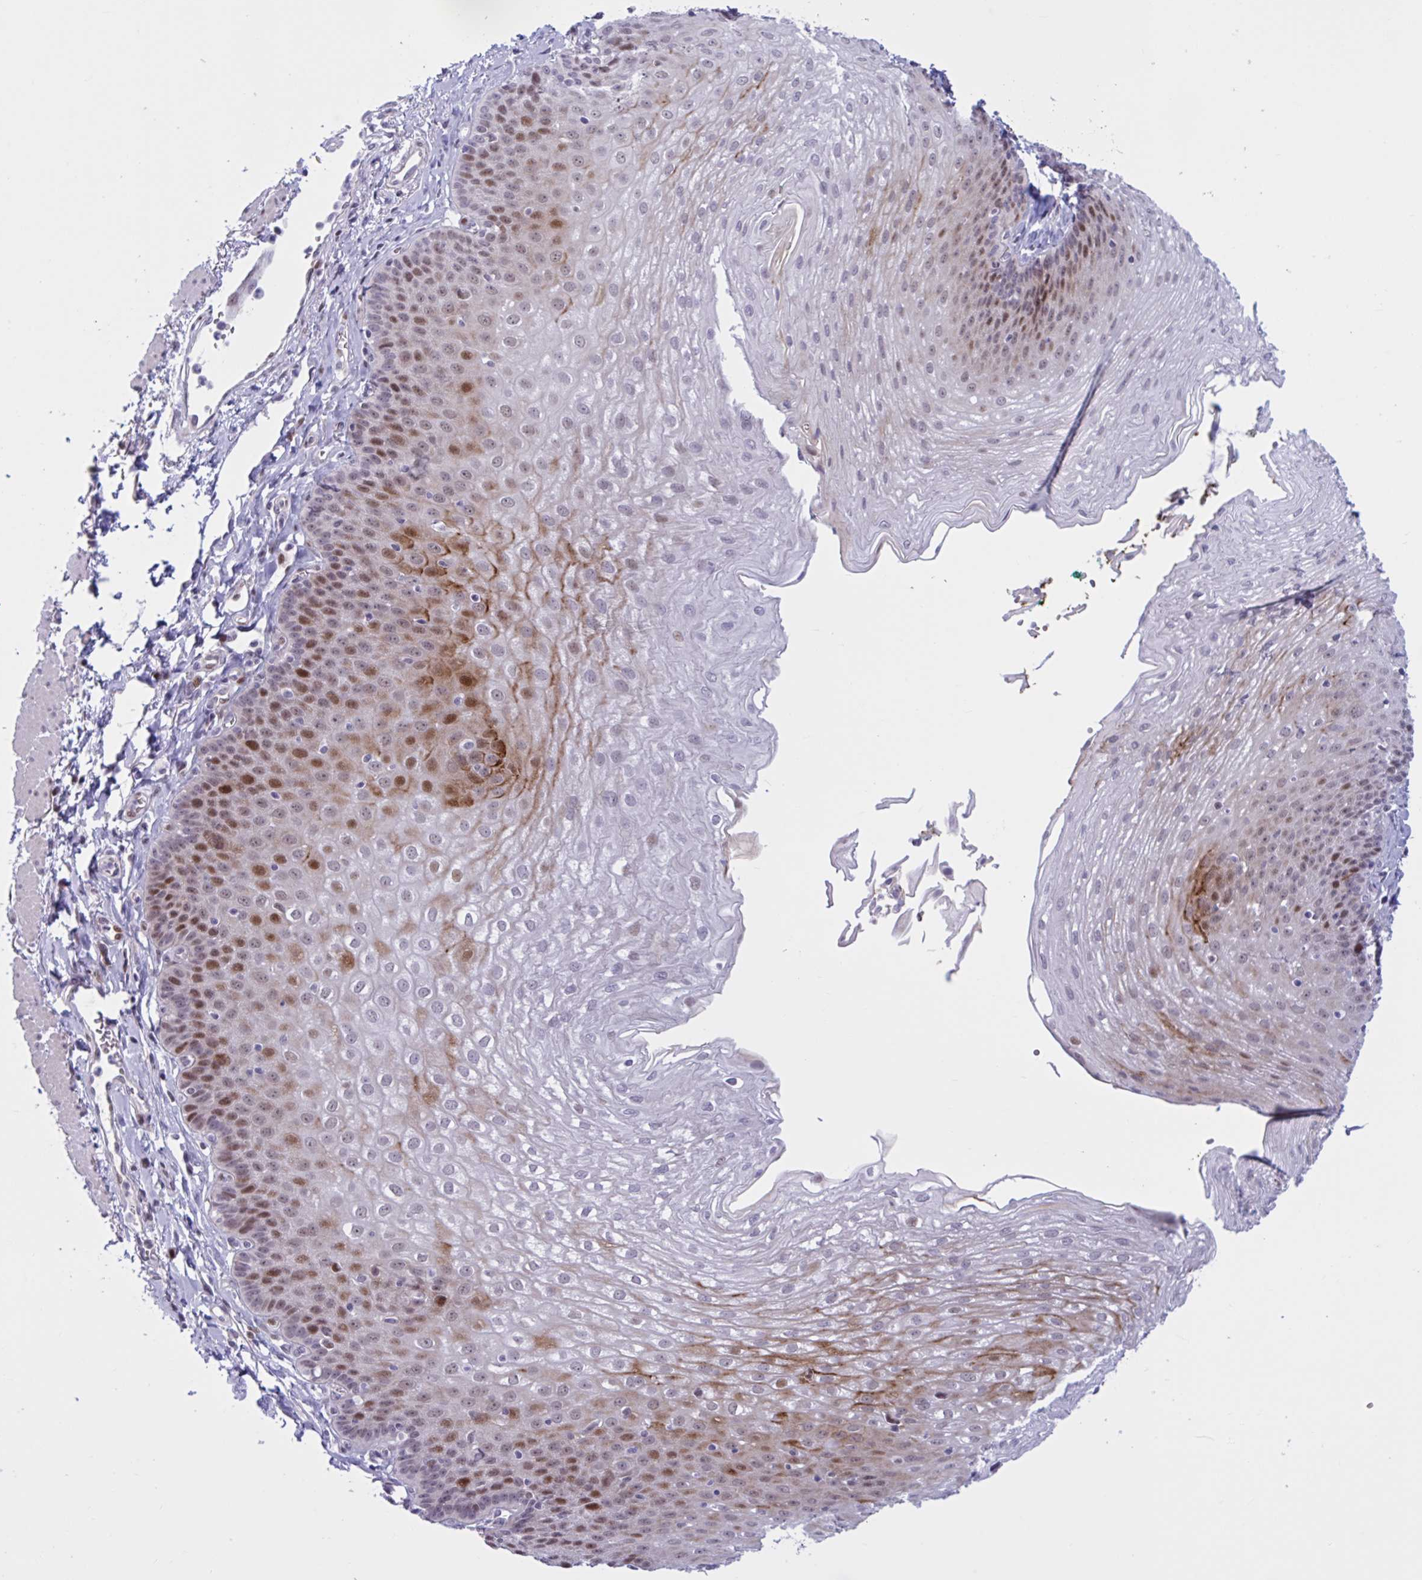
{"staining": {"intensity": "moderate", "quantity": "25%-75%", "location": "cytoplasmic/membranous,nuclear"}, "tissue": "esophagus", "cell_type": "Squamous epithelial cells", "image_type": "normal", "snomed": [{"axis": "morphology", "description": "Normal tissue, NOS"}, {"axis": "topography", "description": "Esophagus"}], "caption": "There is medium levels of moderate cytoplasmic/membranous,nuclear expression in squamous epithelial cells of unremarkable esophagus, as demonstrated by immunohistochemical staining (brown color).", "gene": "RBL1", "patient": {"sex": "female", "age": 81}}